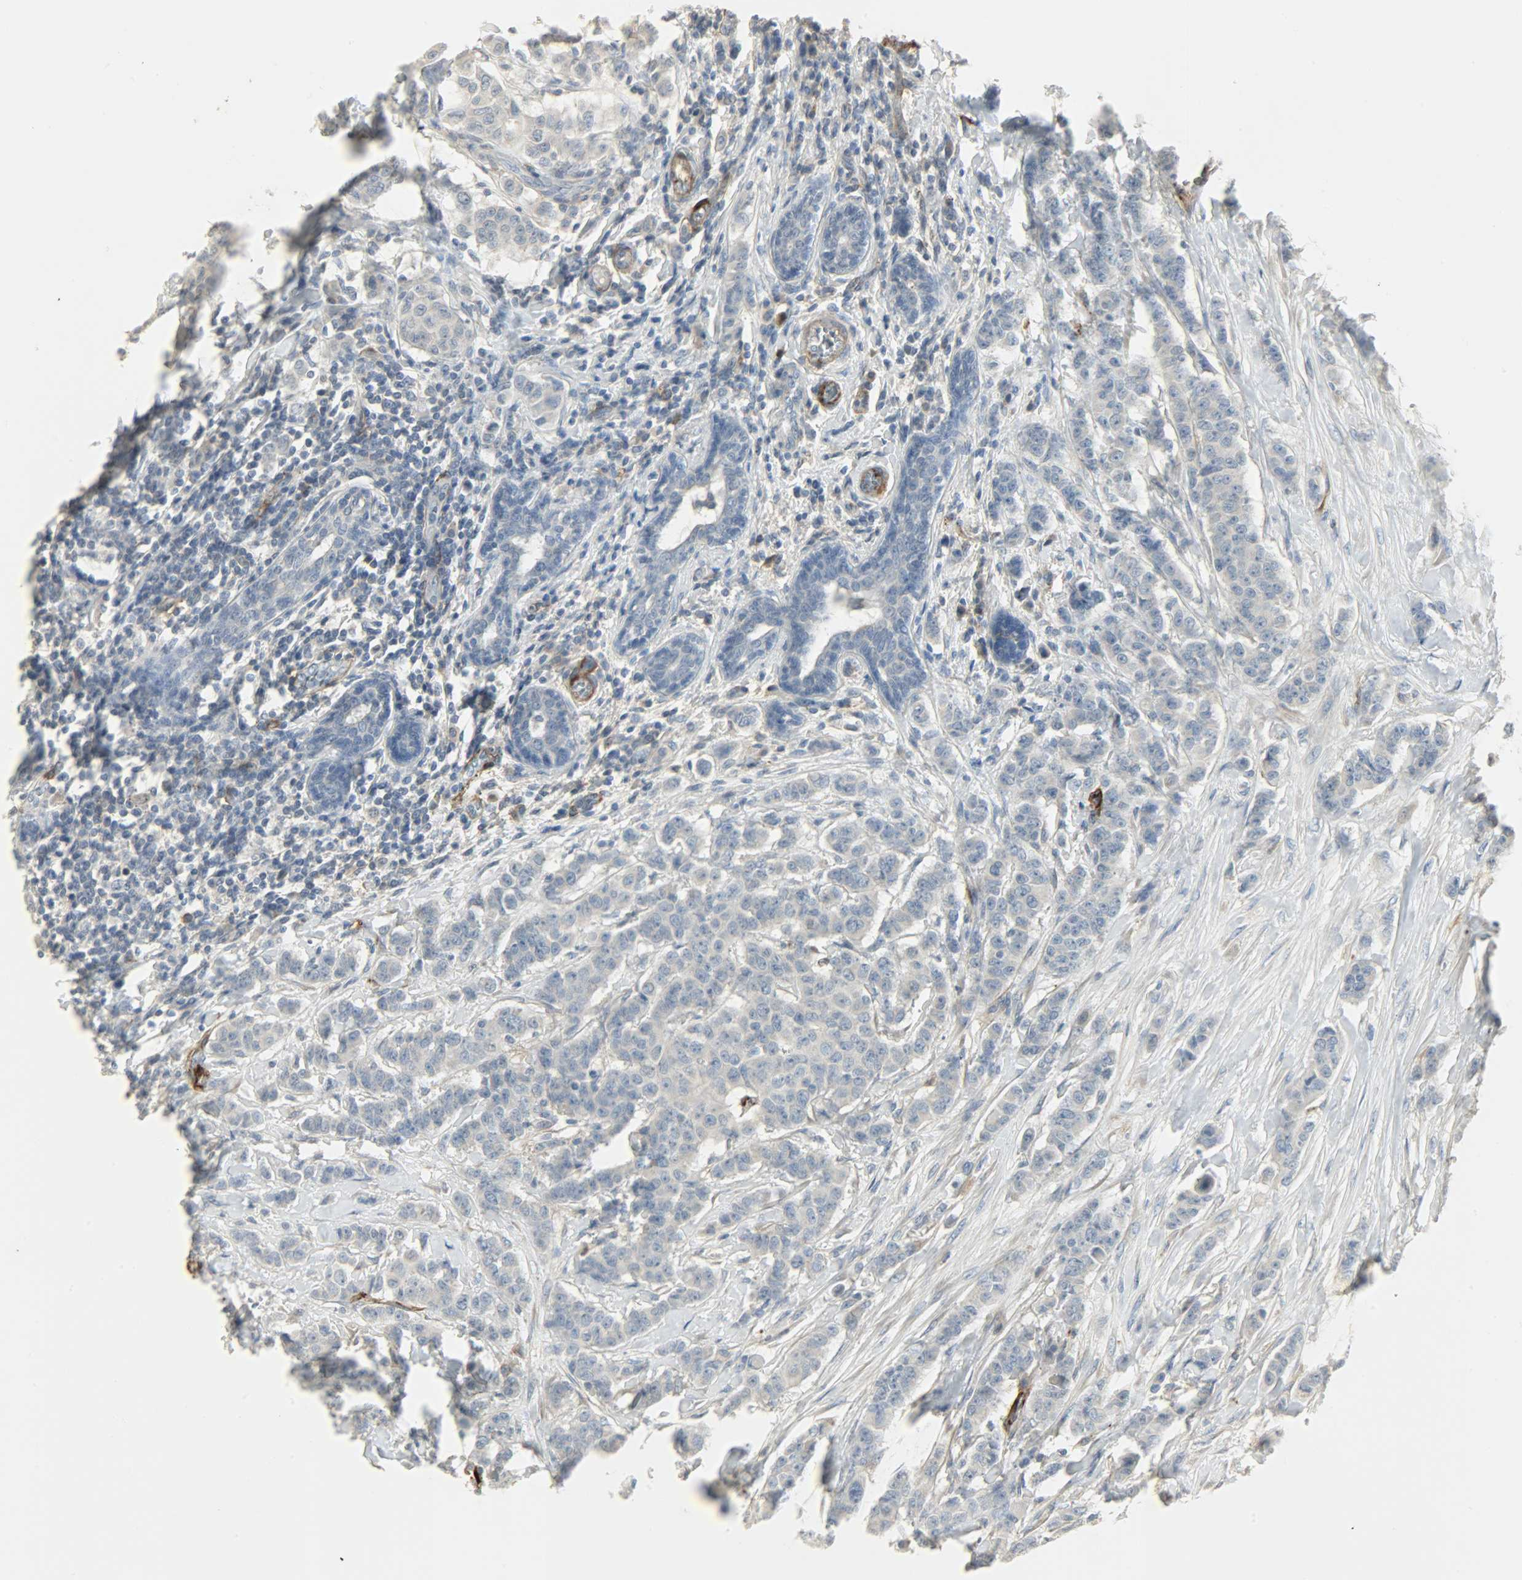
{"staining": {"intensity": "negative", "quantity": "none", "location": "none"}, "tissue": "breast cancer", "cell_type": "Tumor cells", "image_type": "cancer", "snomed": [{"axis": "morphology", "description": "Duct carcinoma"}, {"axis": "topography", "description": "Breast"}], "caption": "IHC histopathology image of neoplastic tissue: breast invasive ductal carcinoma stained with DAB (3,3'-diaminobenzidine) reveals no significant protein positivity in tumor cells. Brightfield microscopy of immunohistochemistry stained with DAB (brown) and hematoxylin (blue), captured at high magnification.", "gene": "ENPEP", "patient": {"sex": "female", "age": 40}}